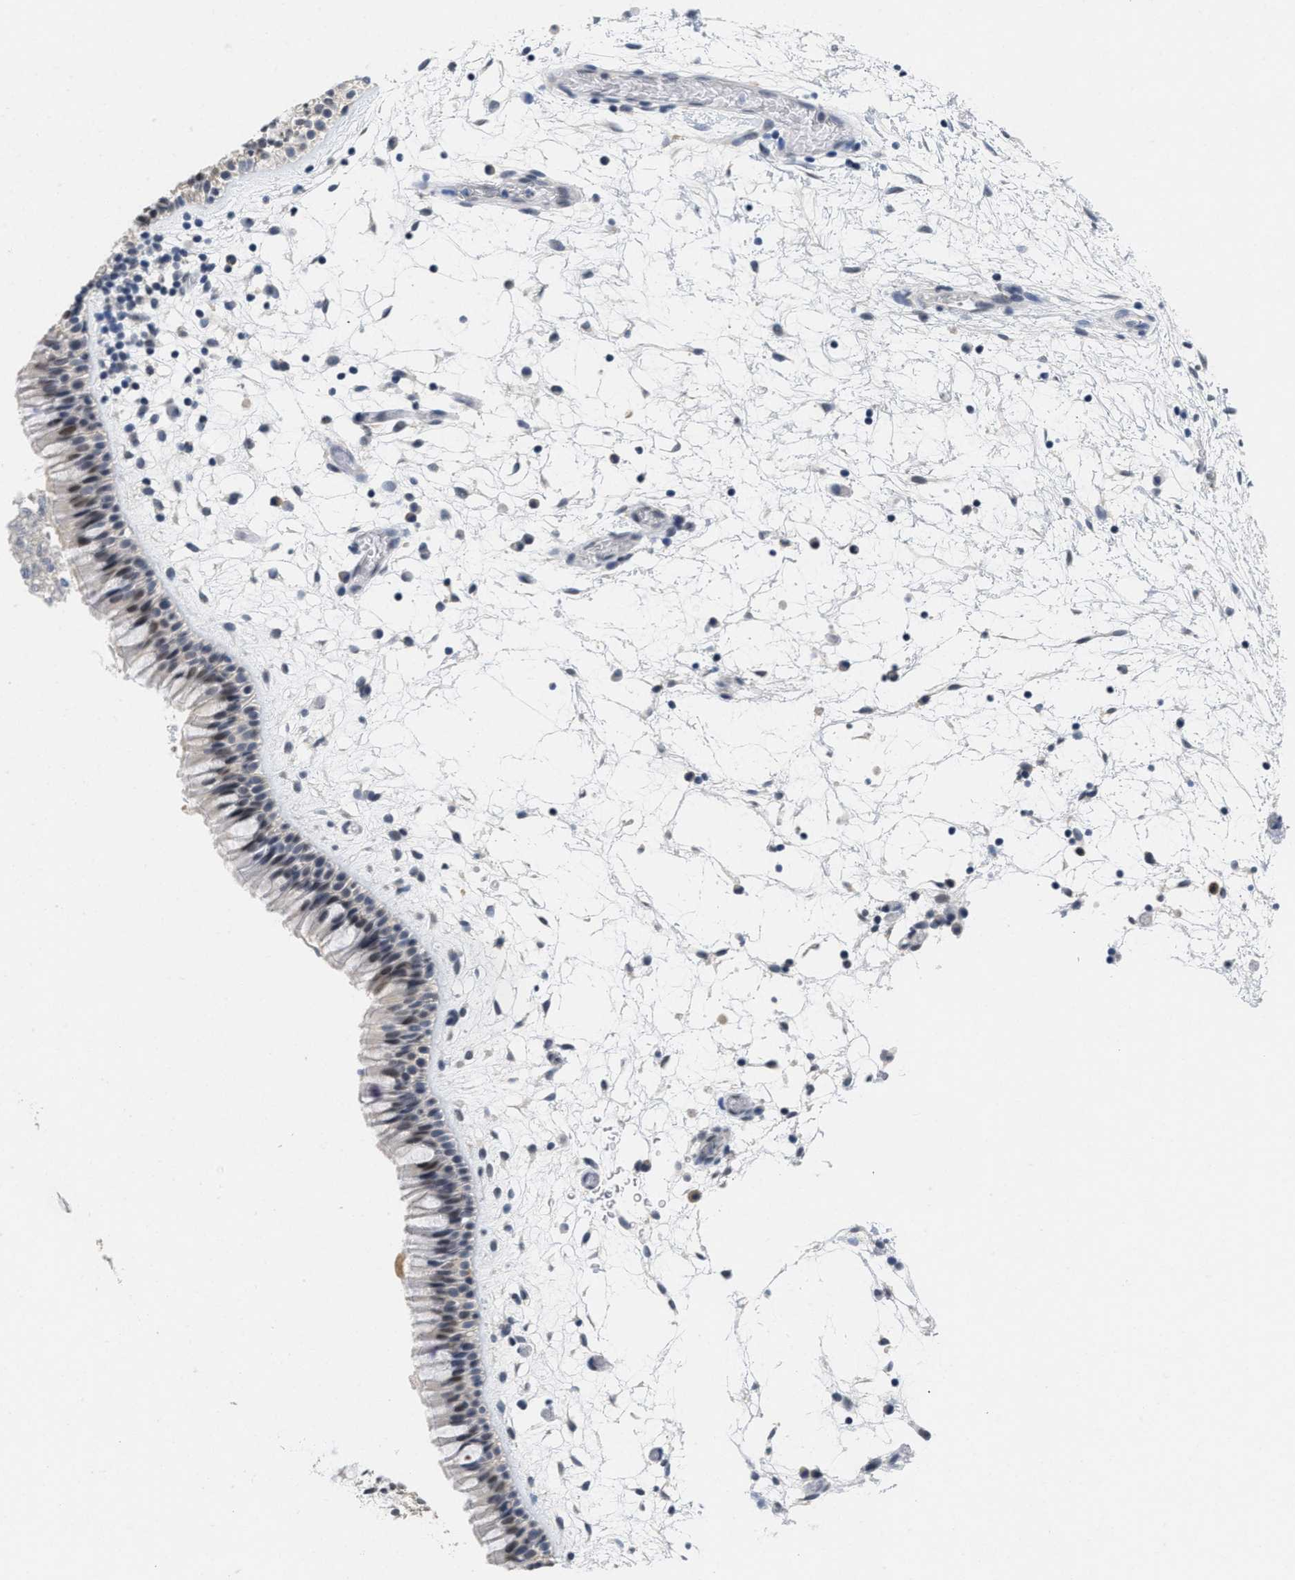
{"staining": {"intensity": "moderate", "quantity": "<25%", "location": "nuclear"}, "tissue": "nasopharynx", "cell_type": "Respiratory epithelial cells", "image_type": "normal", "snomed": [{"axis": "morphology", "description": "Normal tissue, NOS"}, {"axis": "morphology", "description": "Inflammation, NOS"}, {"axis": "topography", "description": "Nasopharynx"}], "caption": "The immunohistochemical stain labels moderate nuclear staining in respiratory epithelial cells of unremarkable nasopharynx. (Brightfield microscopy of DAB IHC at high magnification).", "gene": "GGNBP2", "patient": {"sex": "male", "age": 48}}